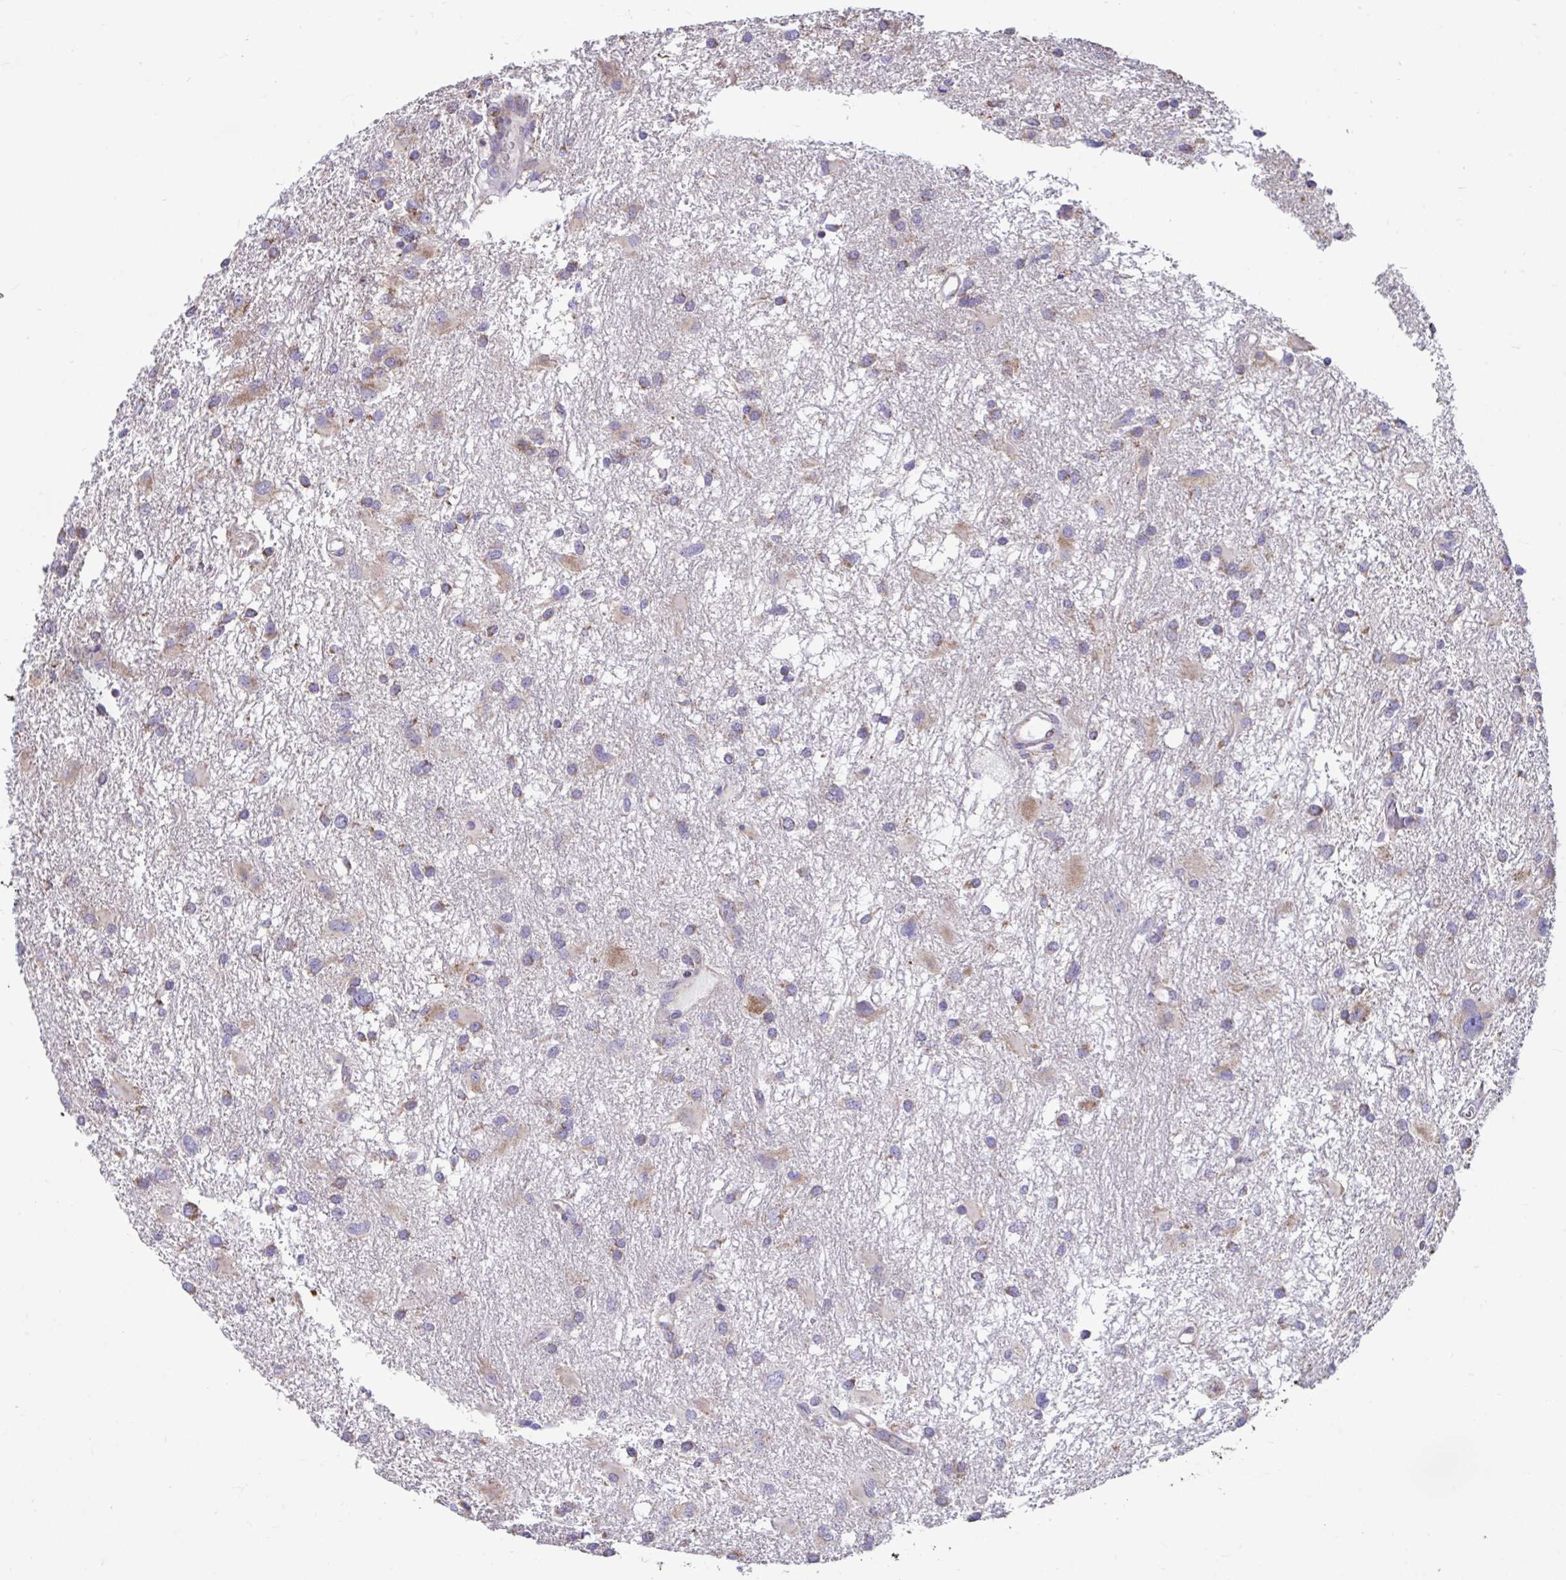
{"staining": {"intensity": "moderate", "quantity": "<25%", "location": "cytoplasmic/membranous"}, "tissue": "glioma", "cell_type": "Tumor cells", "image_type": "cancer", "snomed": [{"axis": "morphology", "description": "Glioma, malignant, High grade"}, {"axis": "topography", "description": "Brain"}], "caption": "Glioma stained for a protein shows moderate cytoplasmic/membranous positivity in tumor cells. (DAB (3,3'-diaminobenzidine) IHC with brightfield microscopy, high magnification).", "gene": "LINGO4", "patient": {"sex": "male", "age": 53}}